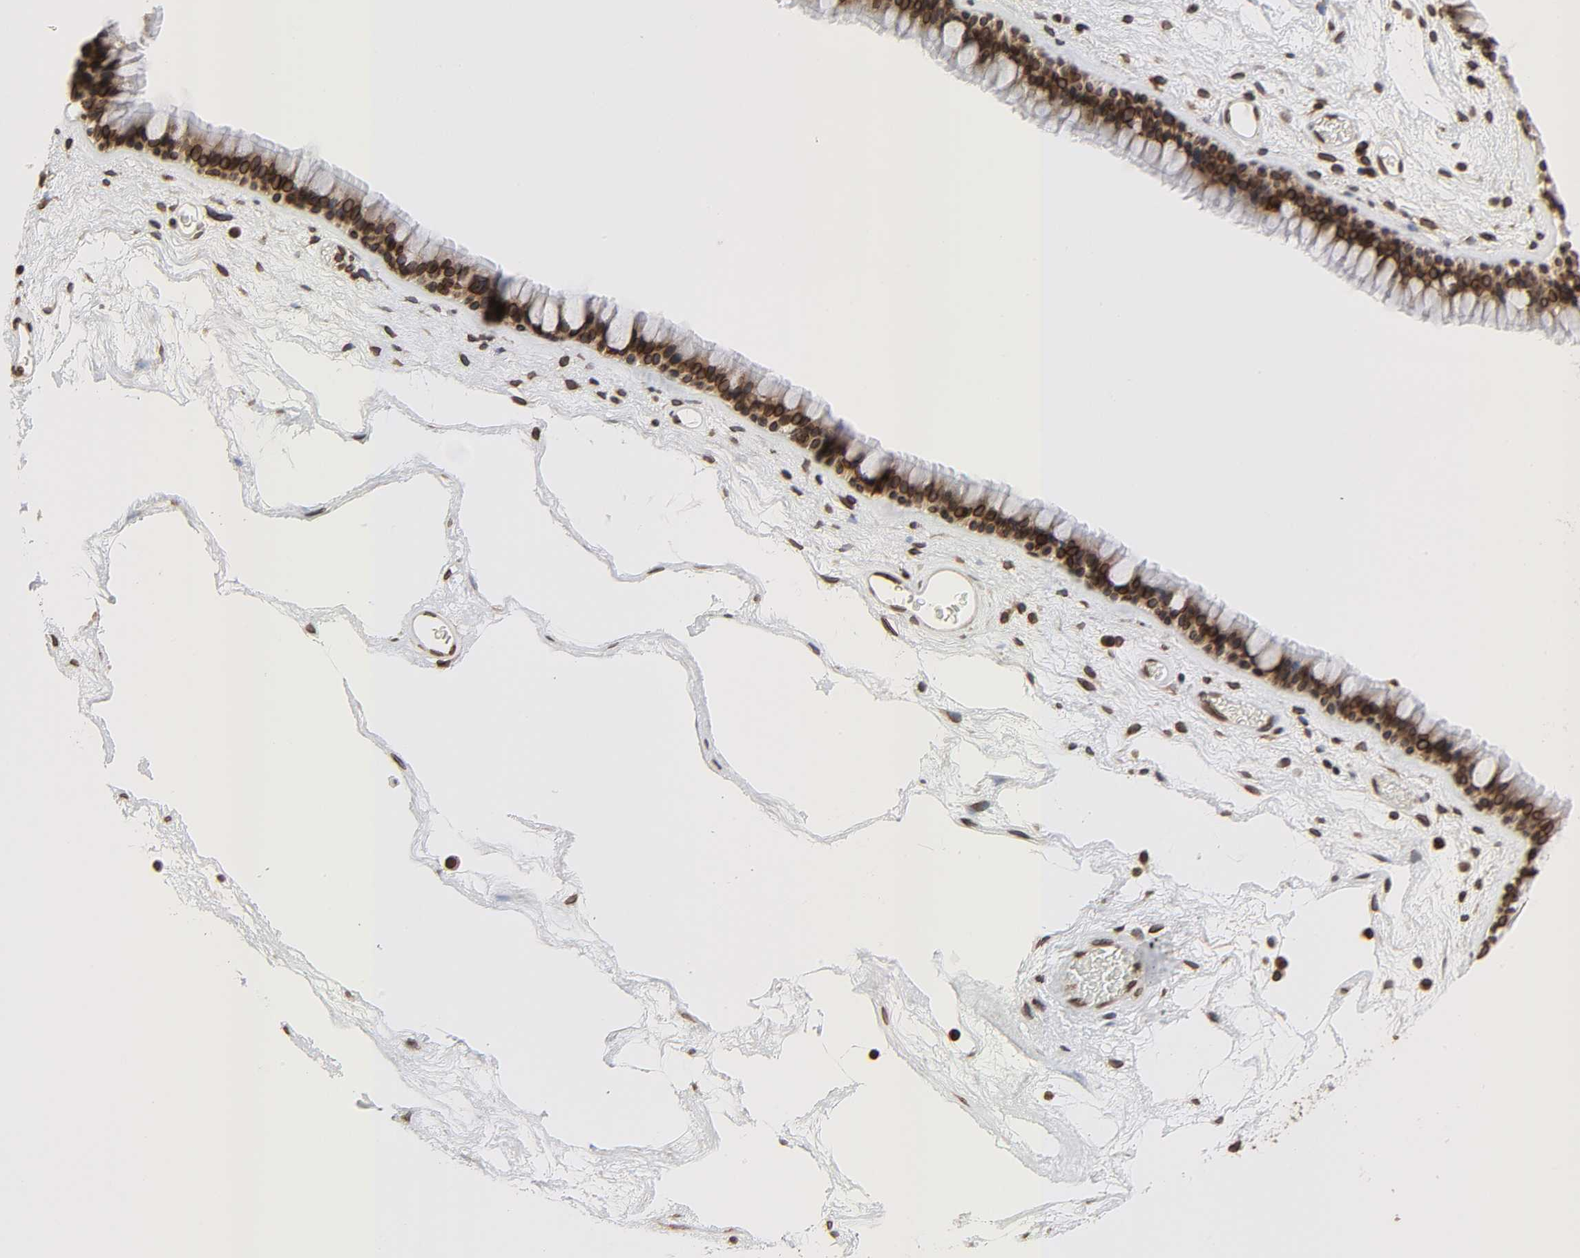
{"staining": {"intensity": "strong", "quantity": ">75%", "location": "cytoplasmic/membranous,nuclear"}, "tissue": "nasopharynx", "cell_type": "Respiratory epithelial cells", "image_type": "normal", "snomed": [{"axis": "morphology", "description": "Normal tissue, NOS"}, {"axis": "morphology", "description": "Inflammation, NOS"}, {"axis": "topography", "description": "Nasopharynx"}], "caption": "Respiratory epithelial cells exhibit high levels of strong cytoplasmic/membranous,nuclear expression in approximately >75% of cells in benign human nasopharynx. The protein is shown in brown color, while the nuclei are stained blue.", "gene": "RANGAP1", "patient": {"sex": "male", "age": 48}}